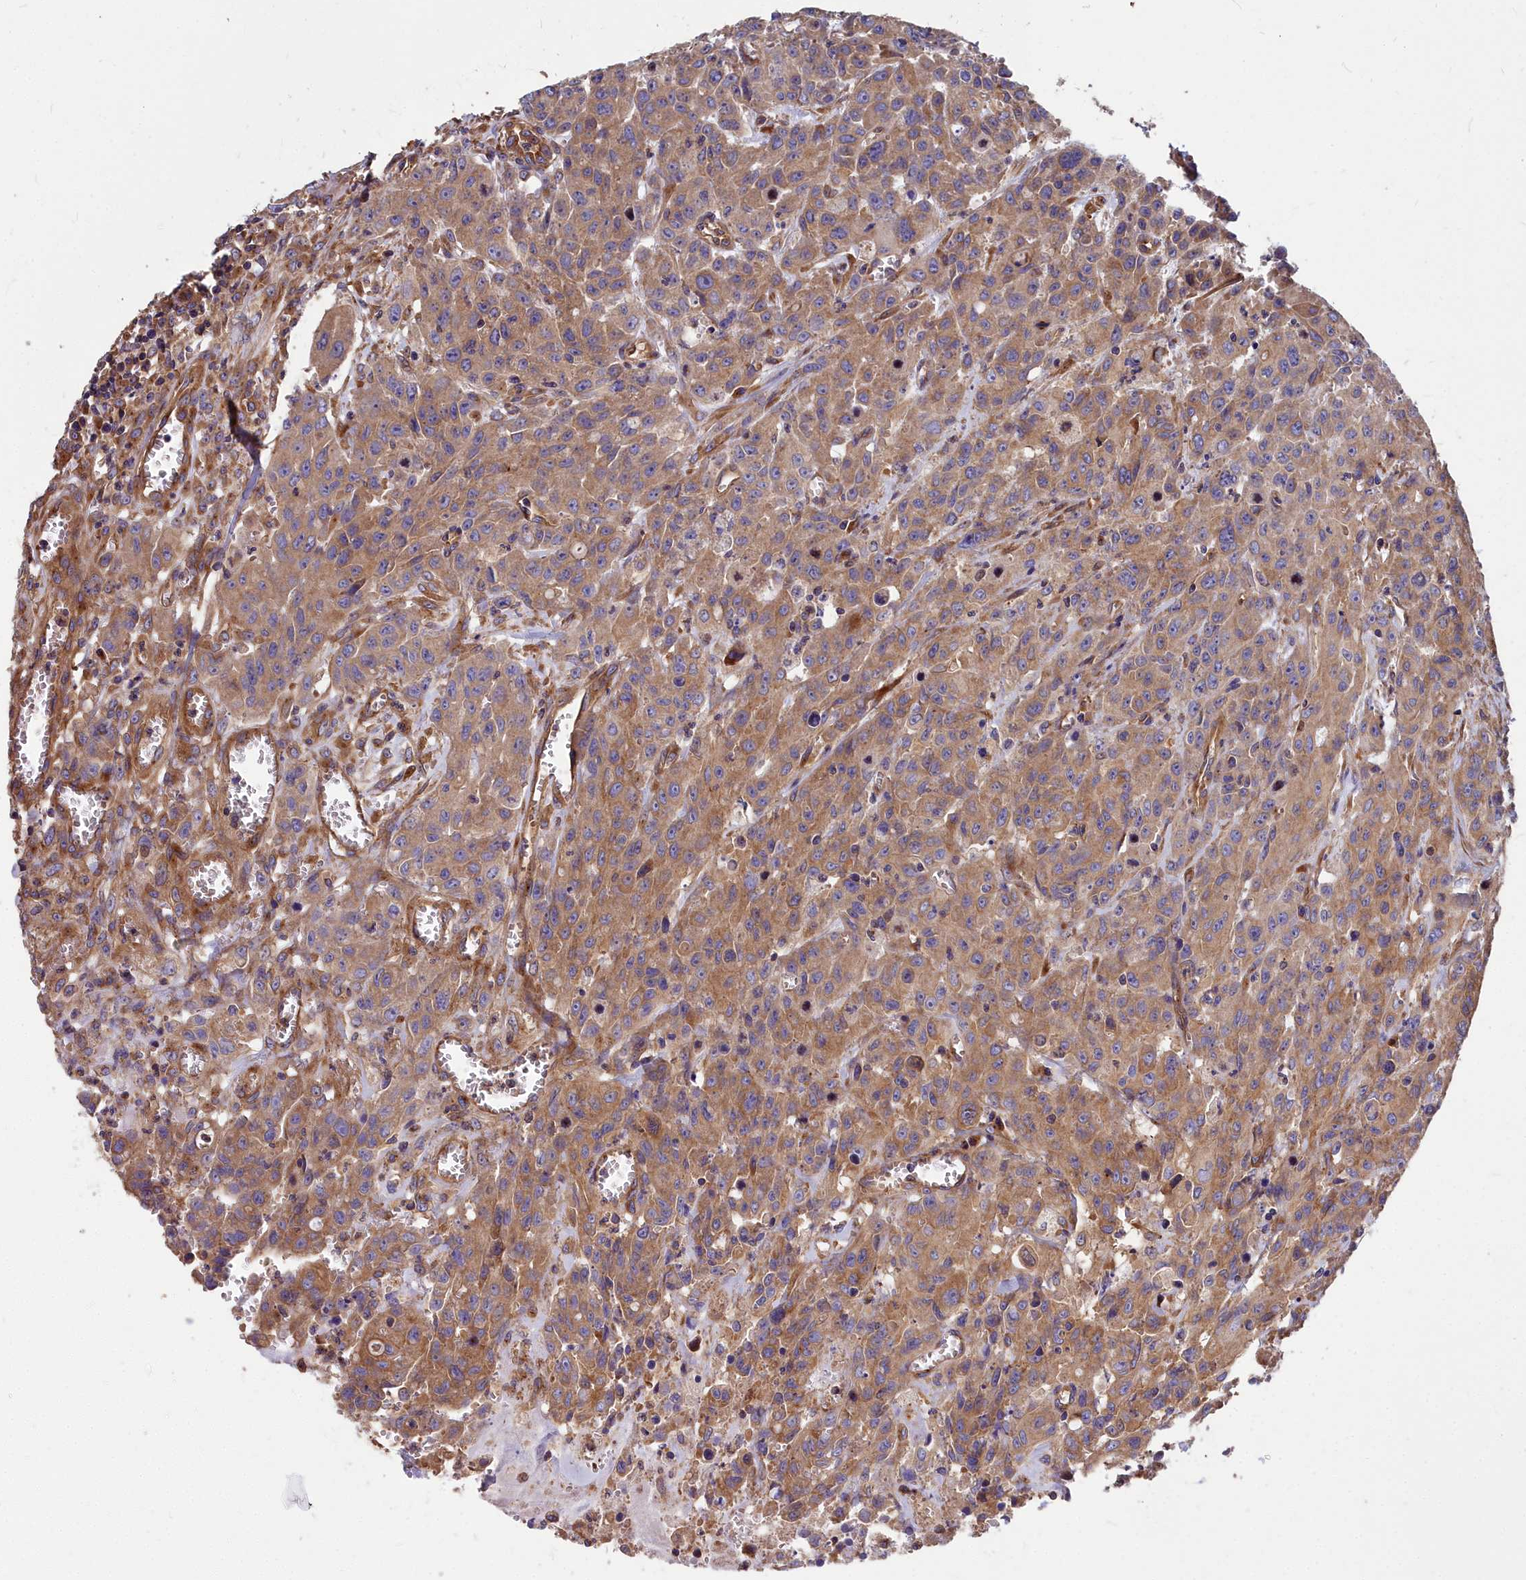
{"staining": {"intensity": "moderate", "quantity": ">75%", "location": "cytoplasmic/membranous"}, "tissue": "colorectal cancer", "cell_type": "Tumor cells", "image_type": "cancer", "snomed": [{"axis": "morphology", "description": "Adenocarcinoma, NOS"}, {"axis": "topography", "description": "Colon"}], "caption": "Colorectal cancer was stained to show a protein in brown. There is medium levels of moderate cytoplasmic/membranous positivity in approximately >75% of tumor cells.", "gene": "DCTN3", "patient": {"sex": "male", "age": 62}}